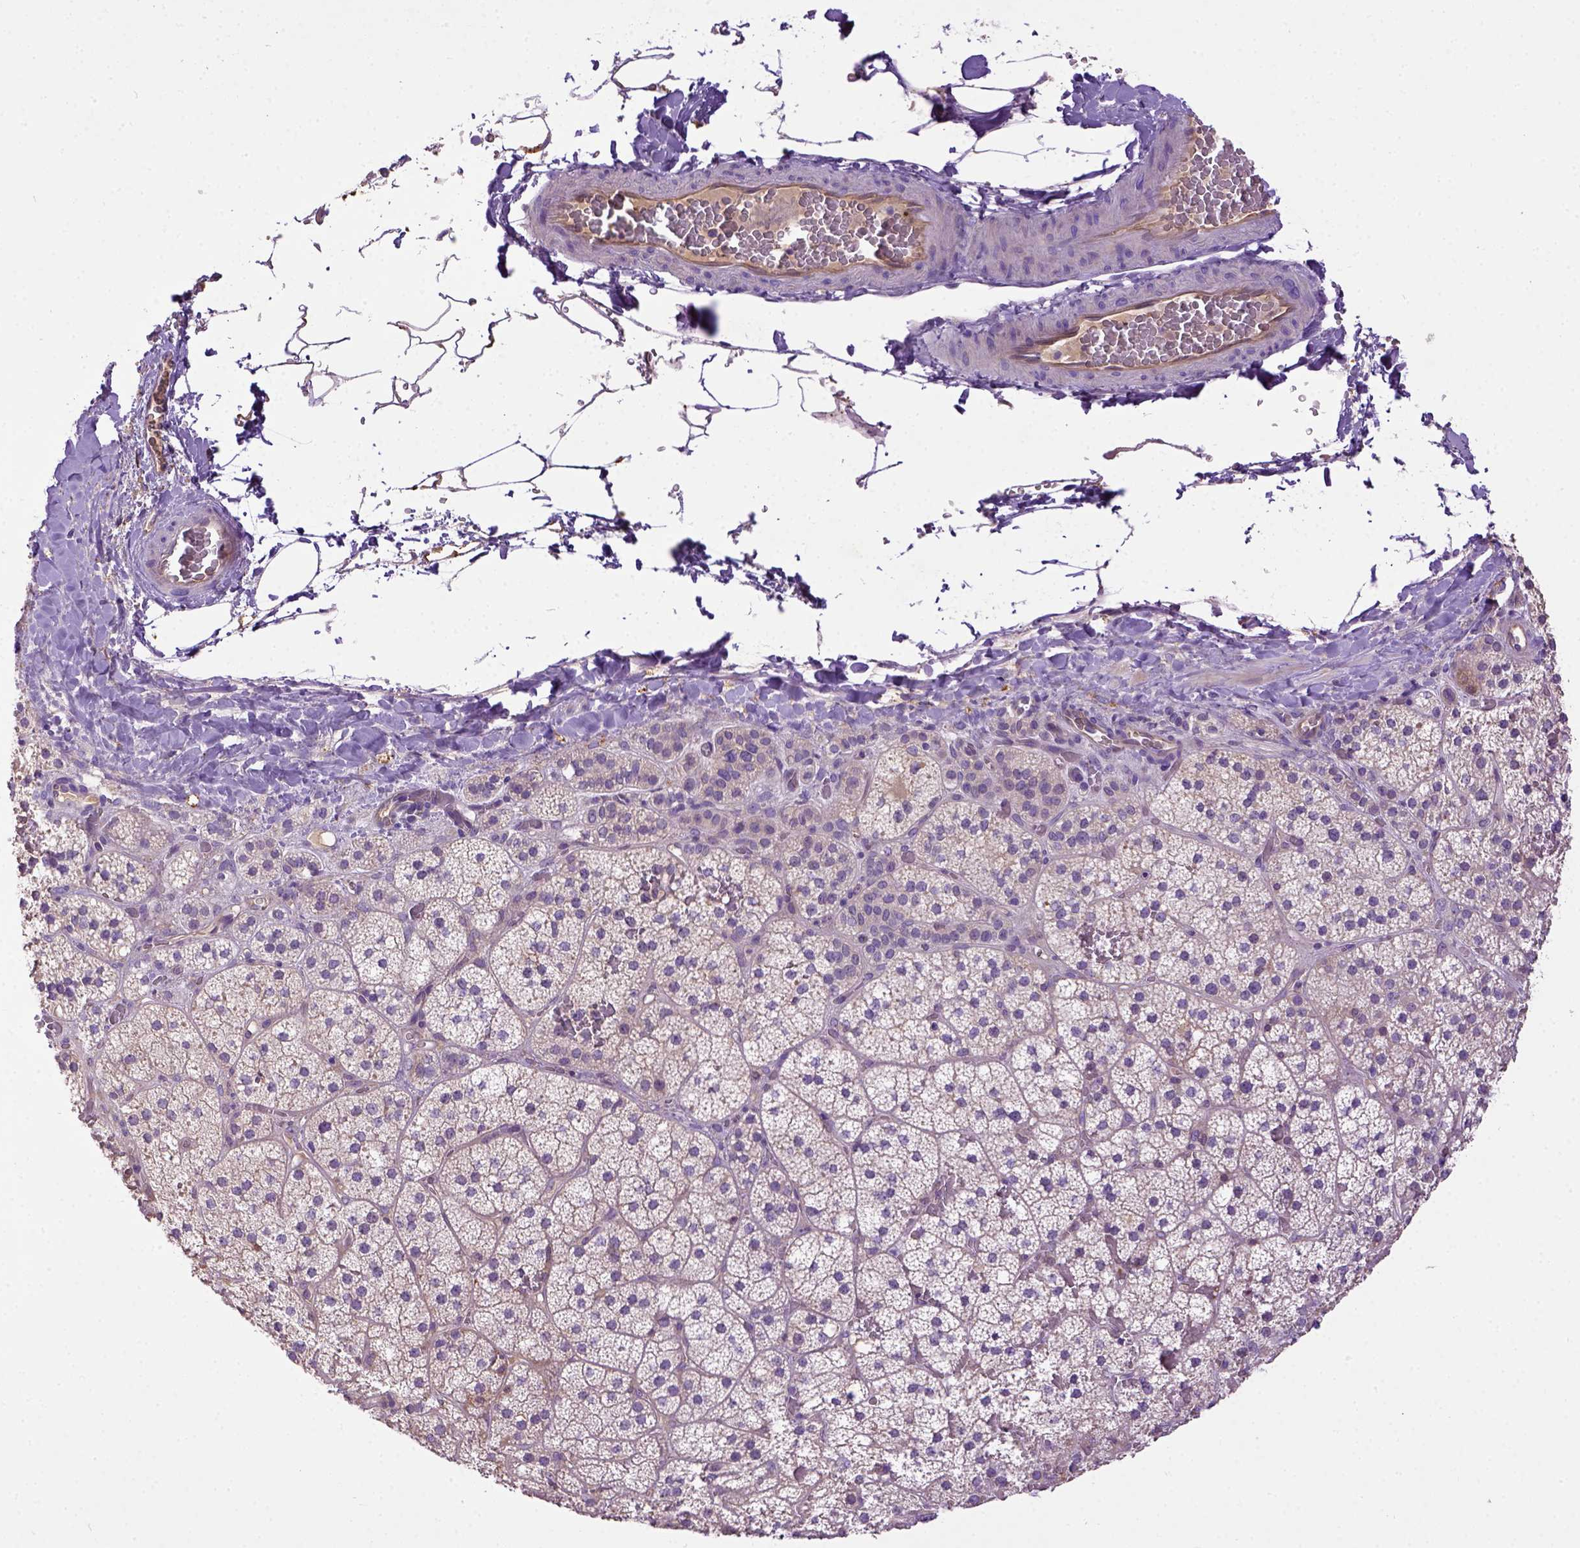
{"staining": {"intensity": "moderate", "quantity": "<25%", "location": "cytoplasmic/membranous"}, "tissue": "adrenal gland", "cell_type": "Glandular cells", "image_type": "normal", "snomed": [{"axis": "morphology", "description": "Normal tissue, NOS"}, {"axis": "topography", "description": "Adrenal gland"}], "caption": "A histopathology image of adrenal gland stained for a protein reveals moderate cytoplasmic/membranous brown staining in glandular cells.", "gene": "DEPDC1B", "patient": {"sex": "male", "age": 53}}